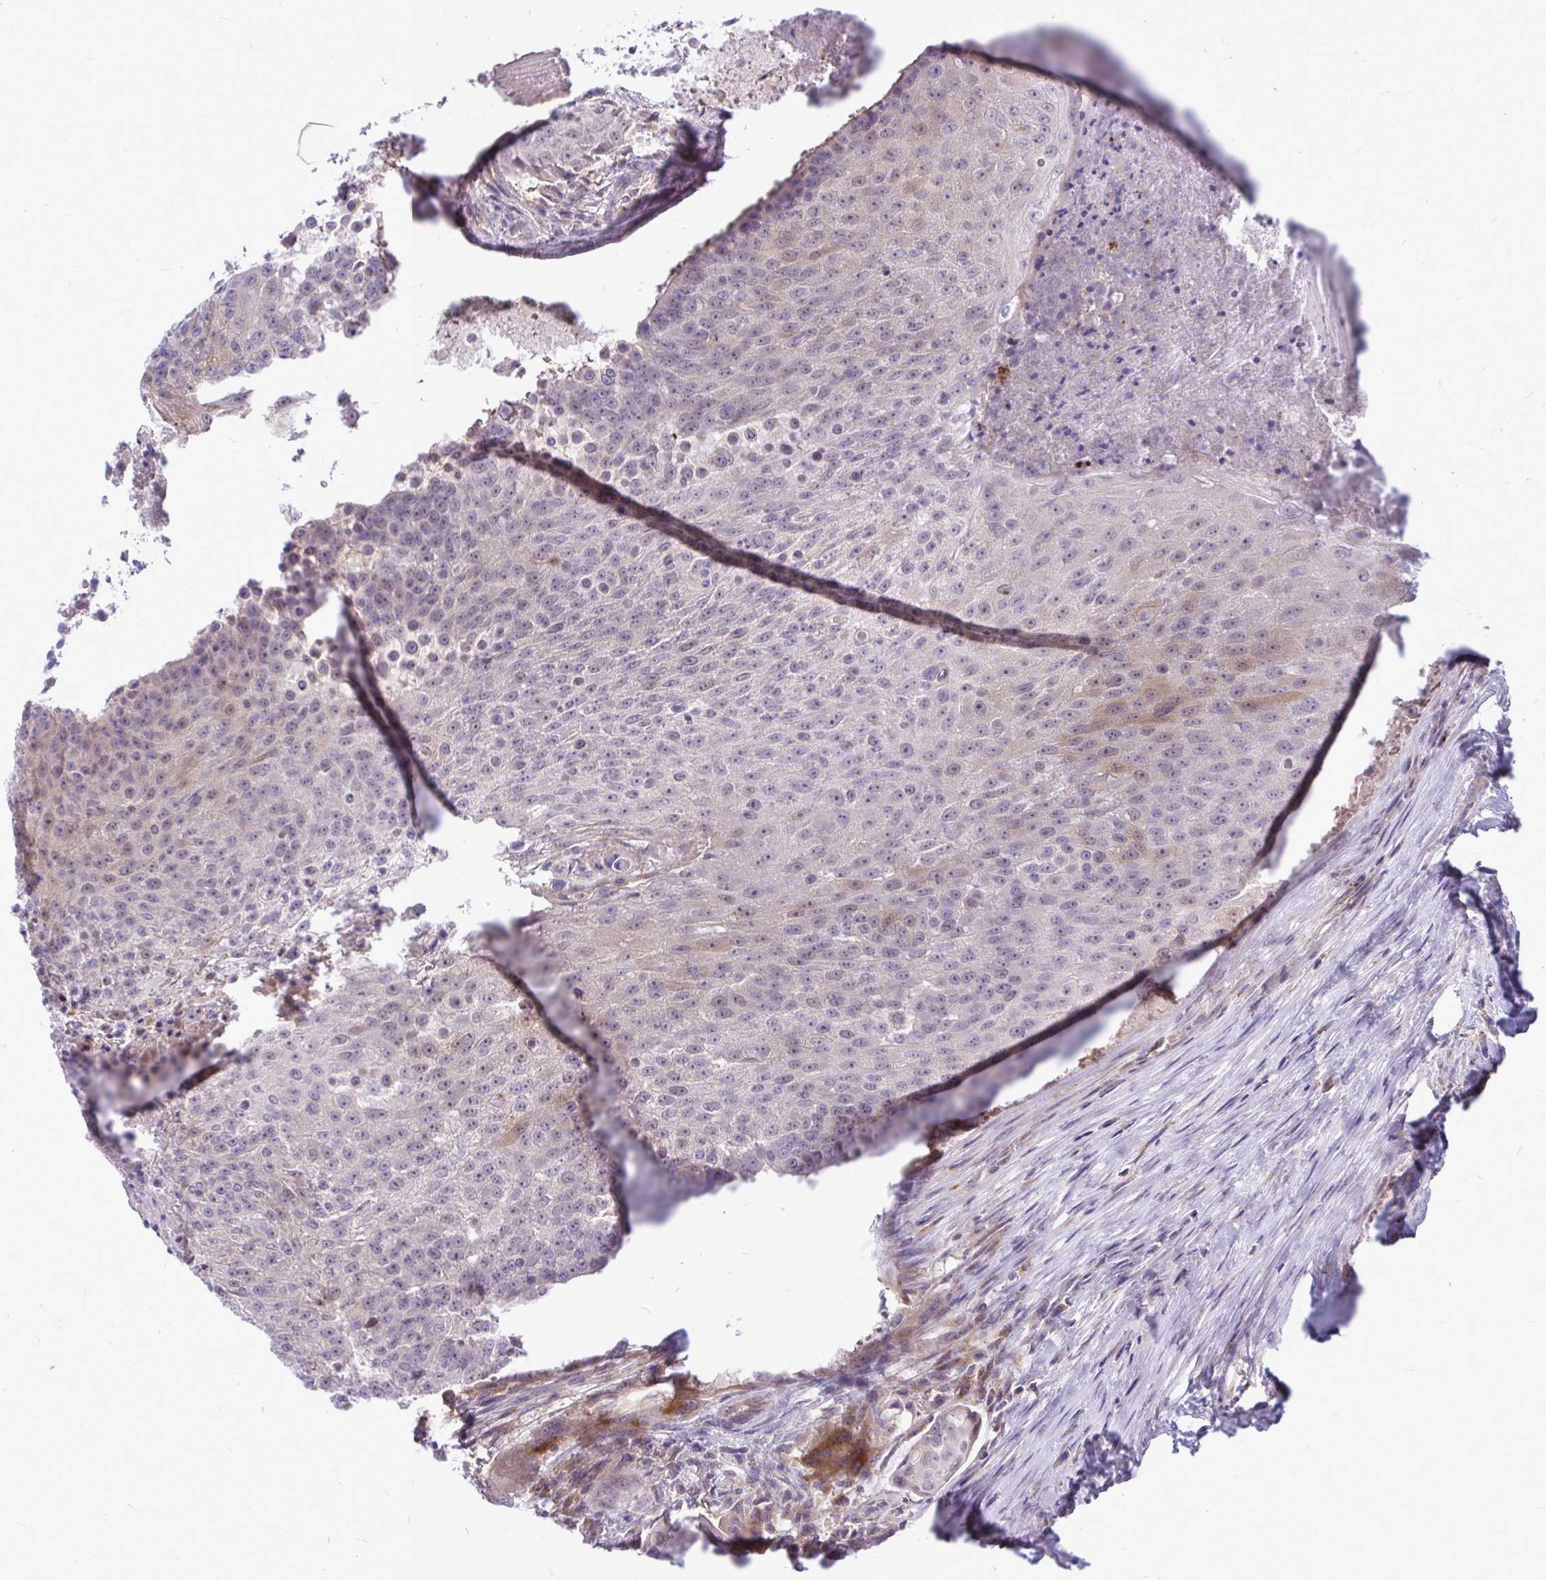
{"staining": {"intensity": "weak", "quantity": "<25%", "location": "cytoplasmic/membranous"}, "tissue": "urothelial cancer", "cell_type": "Tumor cells", "image_type": "cancer", "snomed": [{"axis": "morphology", "description": "Urothelial carcinoma, High grade"}, {"axis": "topography", "description": "Urinary bladder"}], "caption": "This is a image of immunohistochemistry staining of urothelial cancer, which shows no positivity in tumor cells.", "gene": "ZSCAN25", "patient": {"sex": "female", "age": 63}}